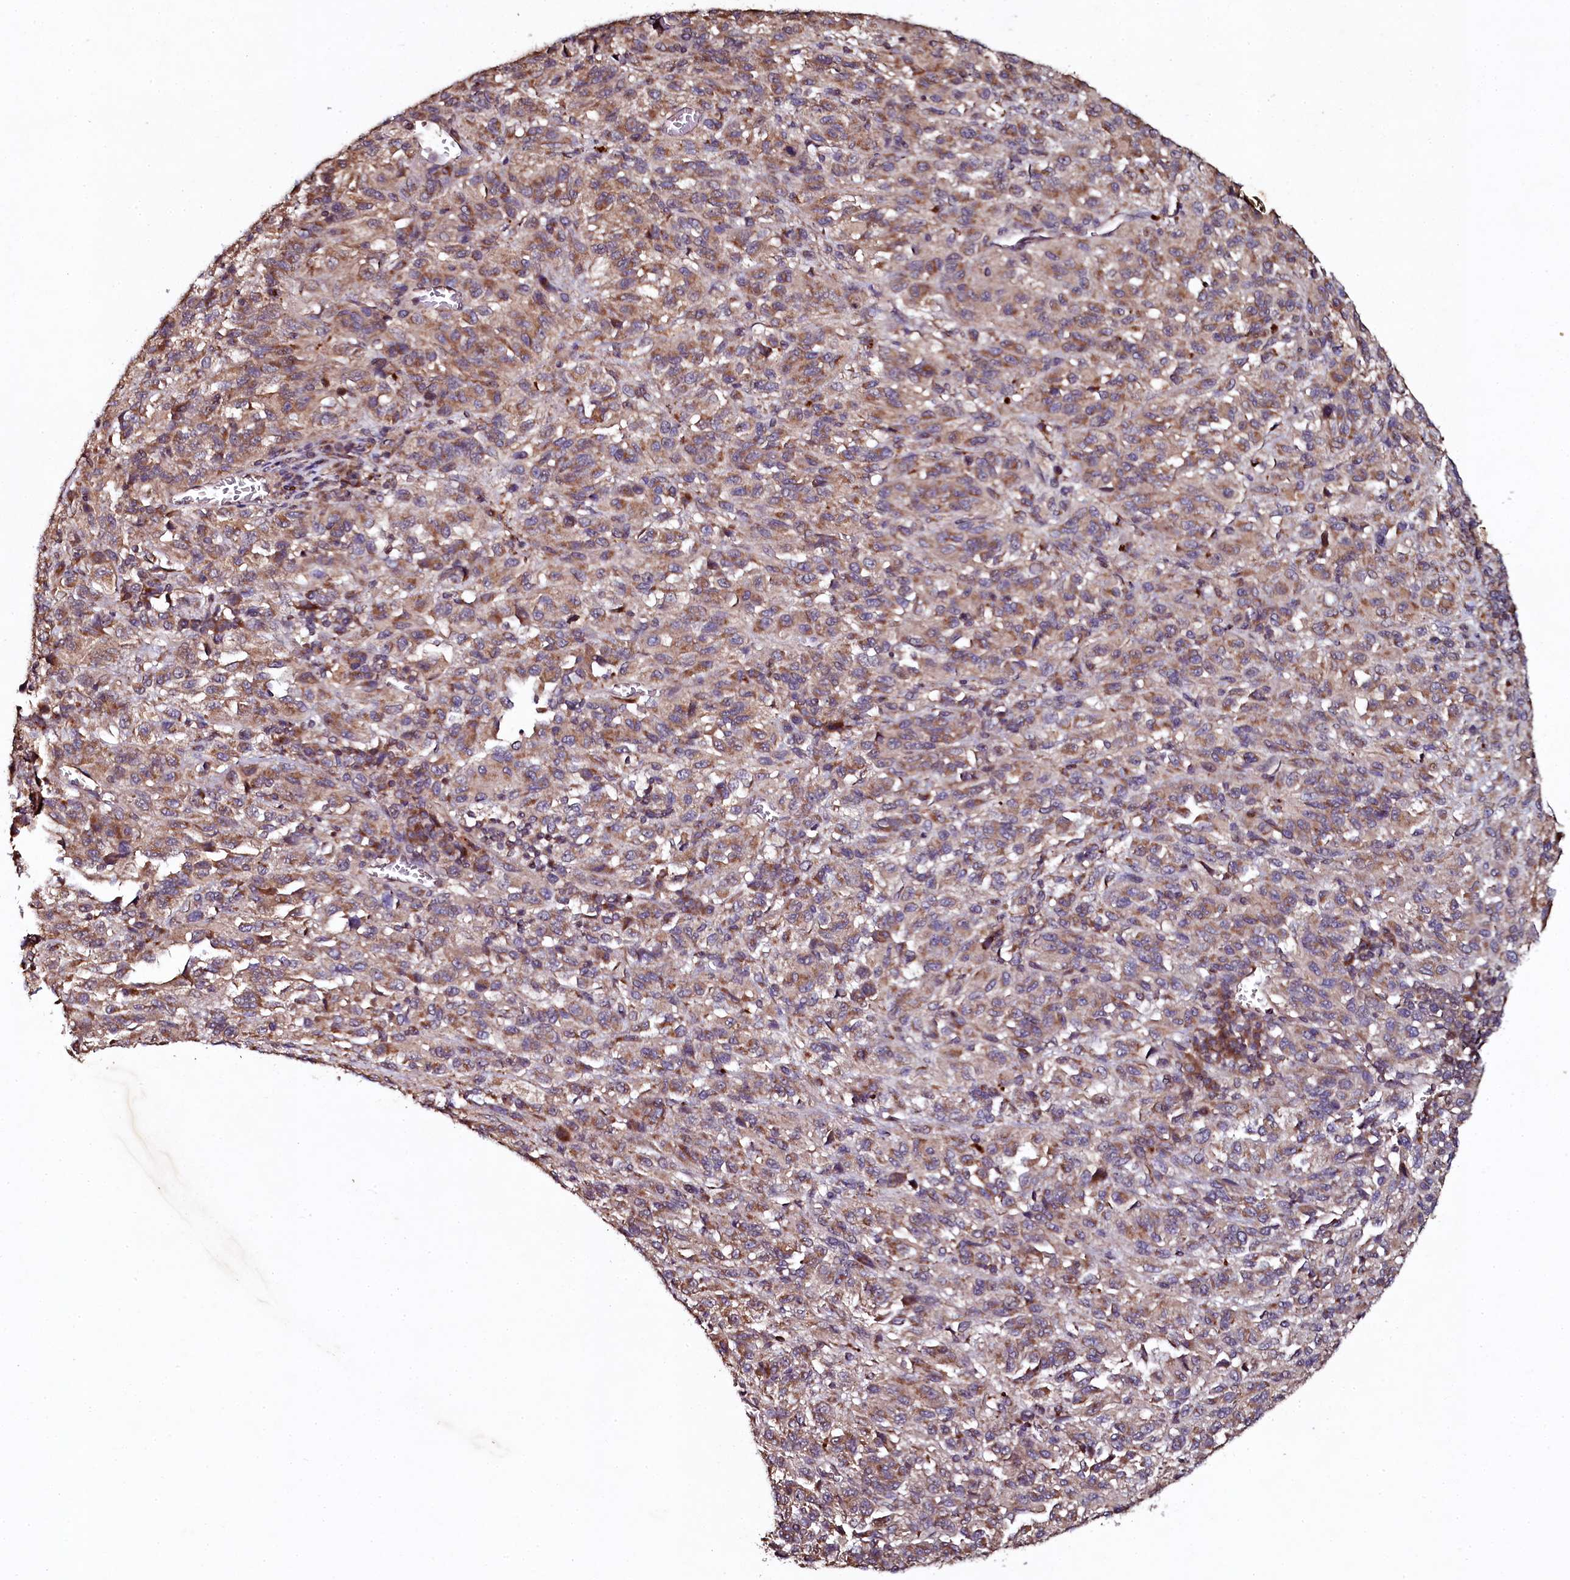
{"staining": {"intensity": "moderate", "quantity": ">75%", "location": "cytoplasmic/membranous"}, "tissue": "melanoma", "cell_type": "Tumor cells", "image_type": "cancer", "snomed": [{"axis": "morphology", "description": "Malignant melanoma, Metastatic site"}, {"axis": "topography", "description": "Lung"}], "caption": "Melanoma stained with DAB (3,3'-diaminobenzidine) IHC reveals medium levels of moderate cytoplasmic/membranous positivity in approximately >75% of tumor cells. (DAB IHC with brightfield microscopy, high magnification).", "gene": "SEC24C", "patient": {"sex": "male", "age": 64}}